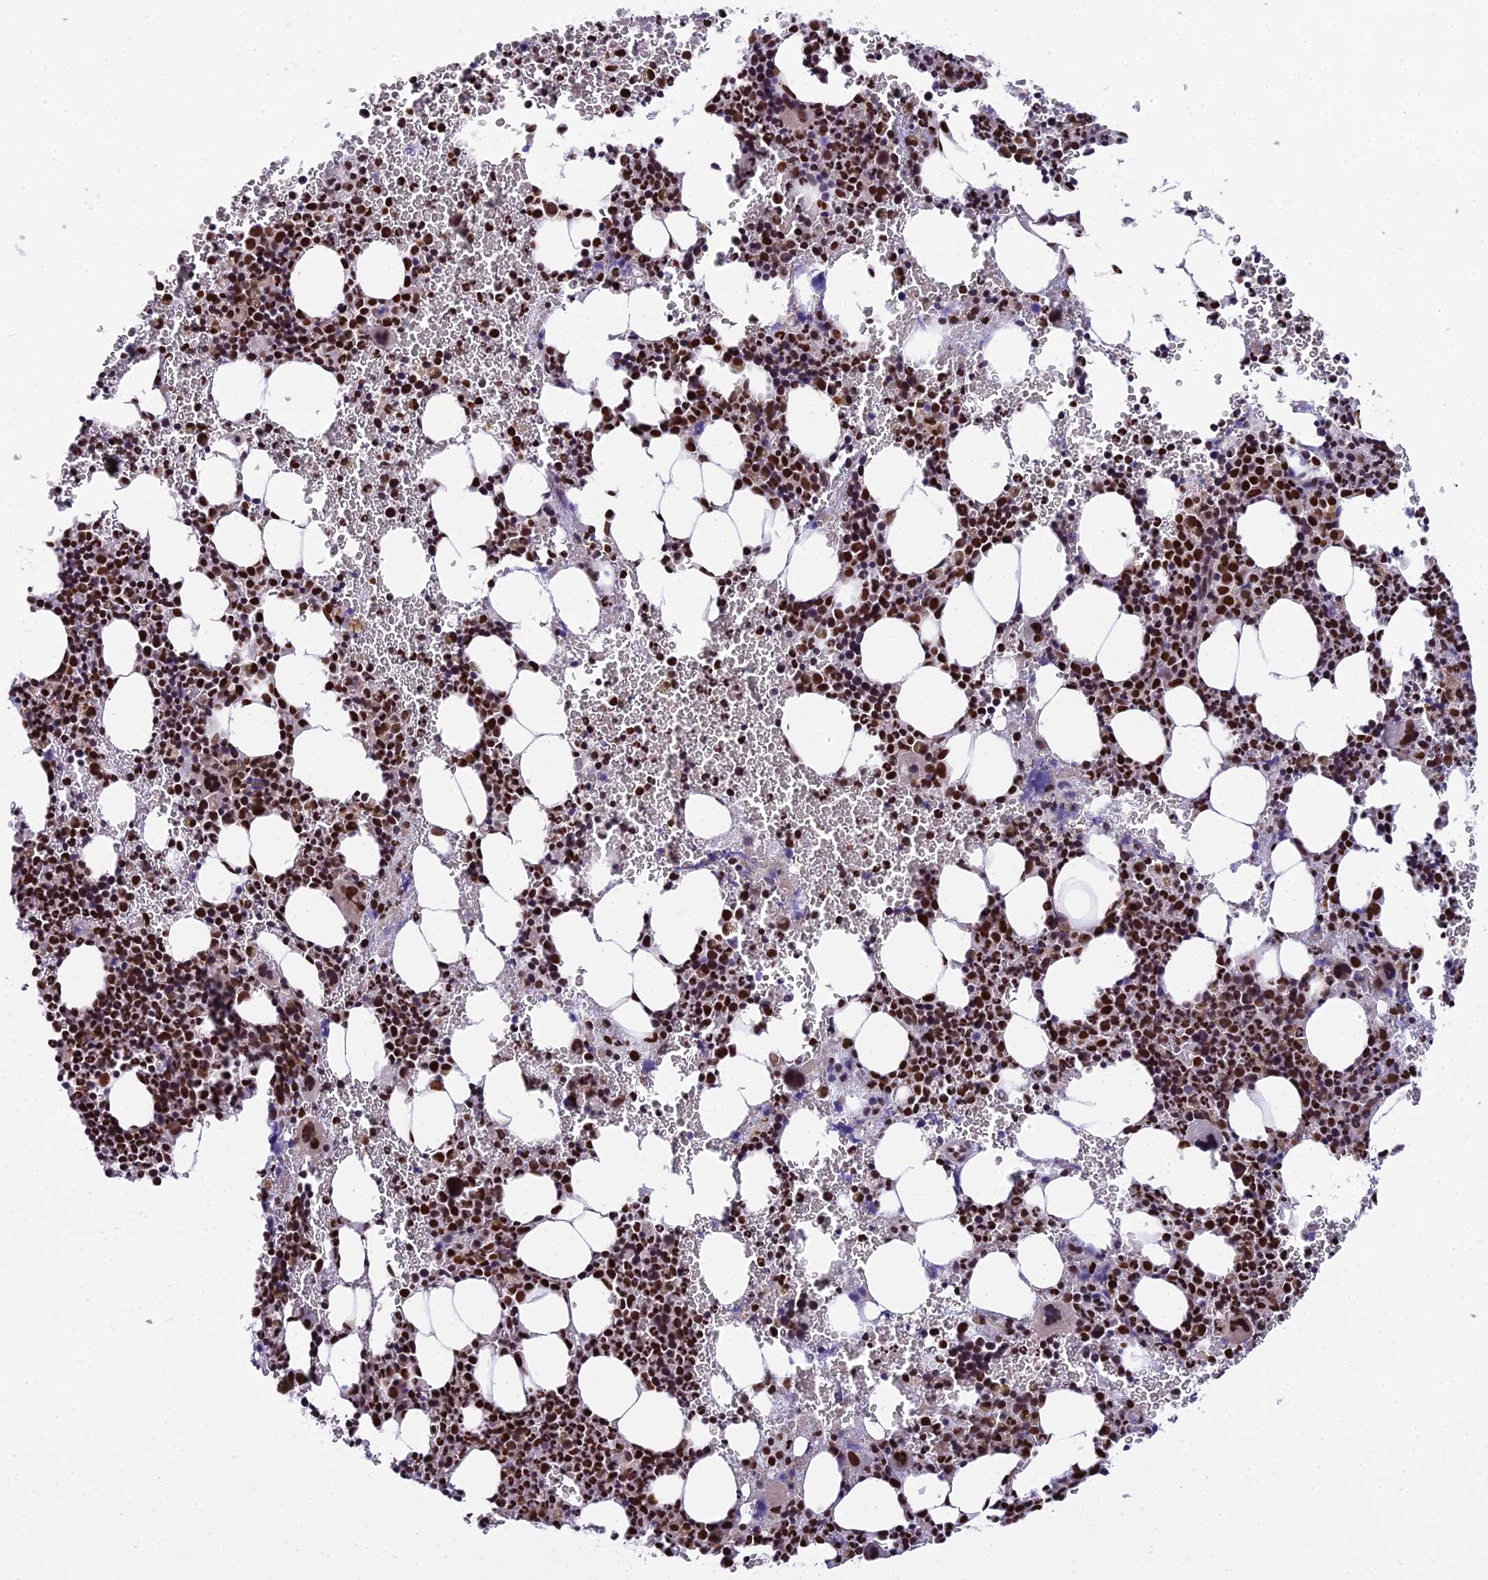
{"staining": {"intensity": "strong", "quantity": "25%-75%", "location": "nuclear"}, "tissue": "bone marrow", "cell_type": "Hematopoietic cells", "image_type": "normal", "snomed": [{"axis": "morphology", "description": "Normal tissue, NOS"}, {"axis": "topography", "description": "Bone marrow"}], "caption": "Bone marrow stained for a protein reveals strong nuclear positivity in hematopoietic cells. (Brightfield microscopy of DAB IHC at high magnification).", "gene": "ZNF707", "patient": {"sex": "male", "age": 41}}